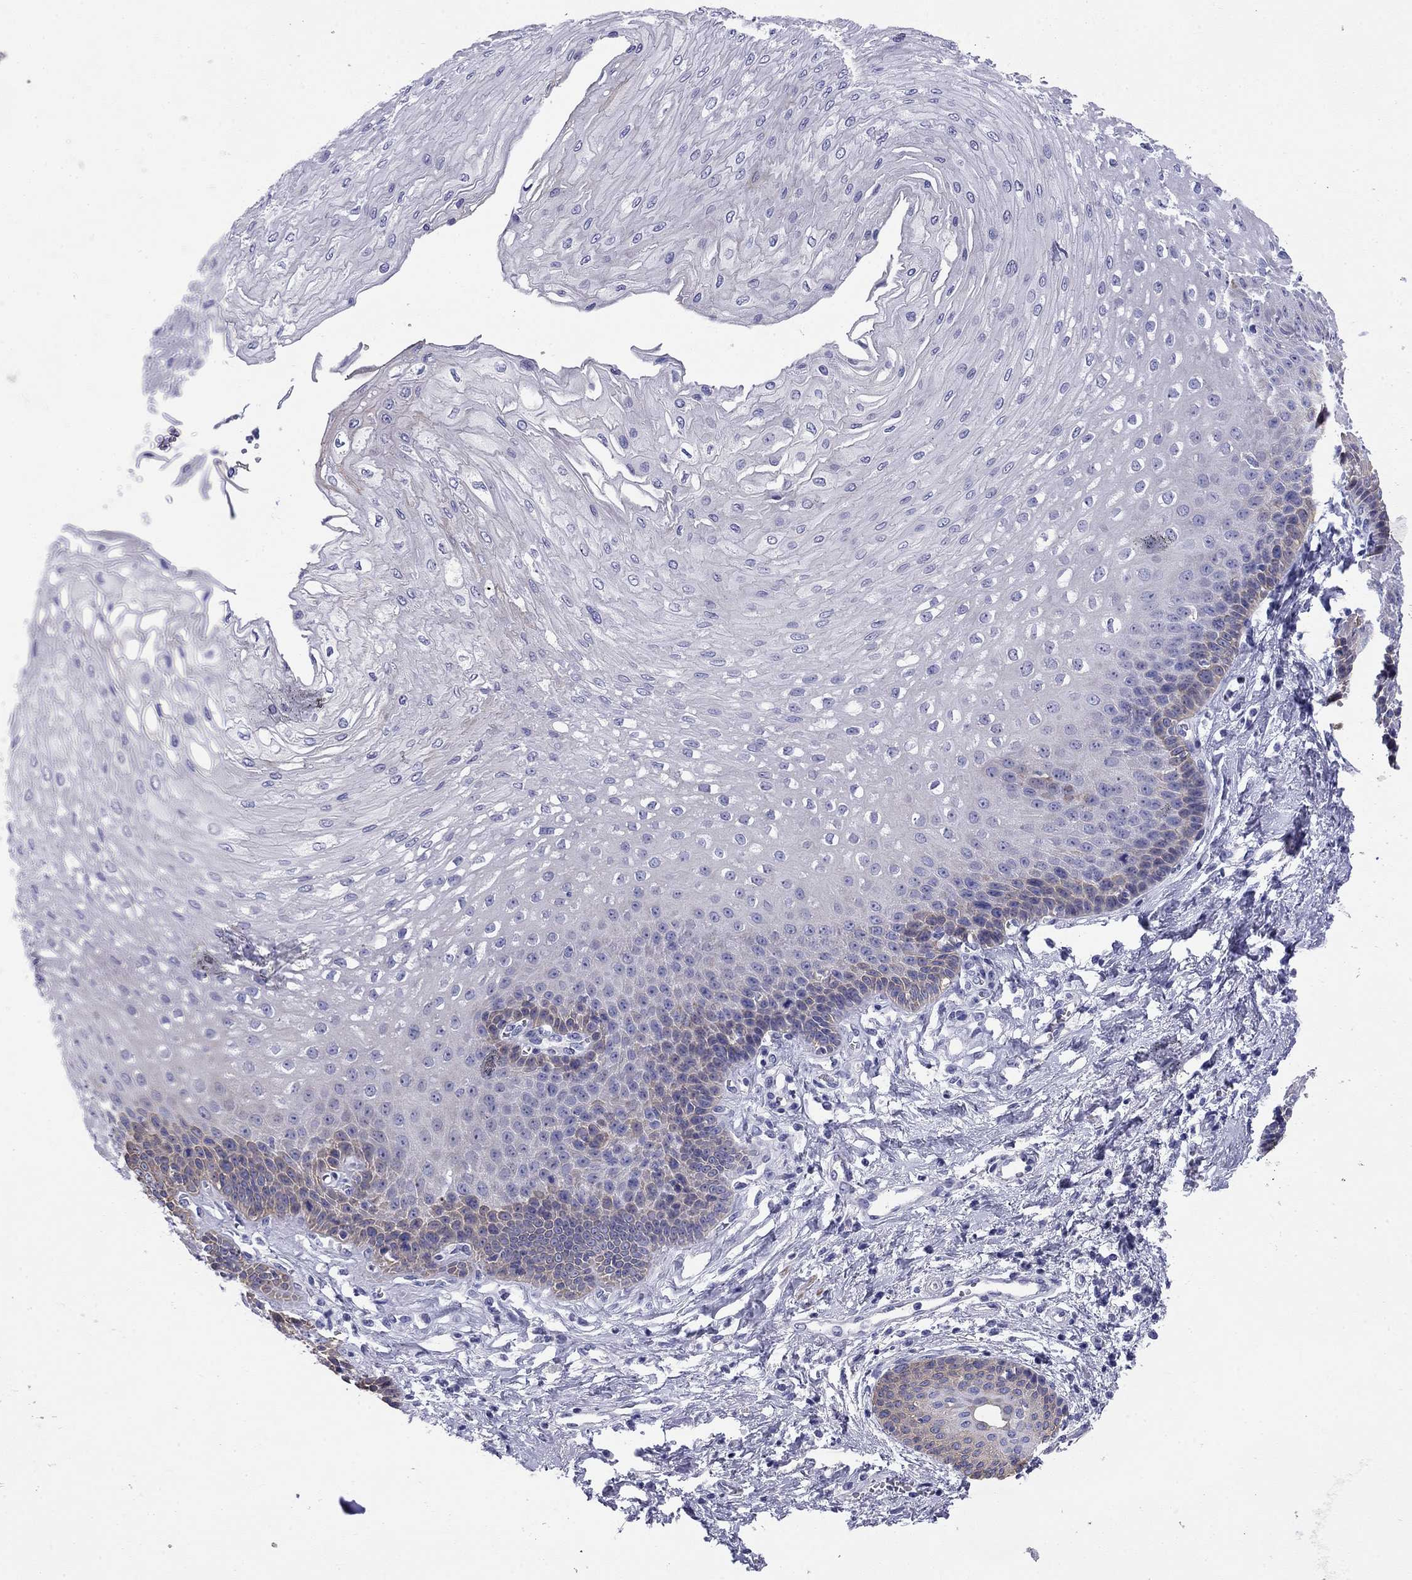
{"staining": {"intensity": "weak", "quantity": "<25%", "location": "cytoplasmic/membranous"}, "tissue": "esophagus", "cell_type": "Squamous epithelial cells", "image_type": "normal", "snomed": [{"axis": "morphology", "description": "Normal tissue, NOS"}, {"axis": "topography", "description": "Esophagus"}], "caption": "Immunohistochemistry histopathology image of benign esophagus: human esophagus stained with DAB shows no significant protein positivity in squamous epithelial cells.", "gene": "CMYA5", "patient": {"sex": "female", "age": 62}}